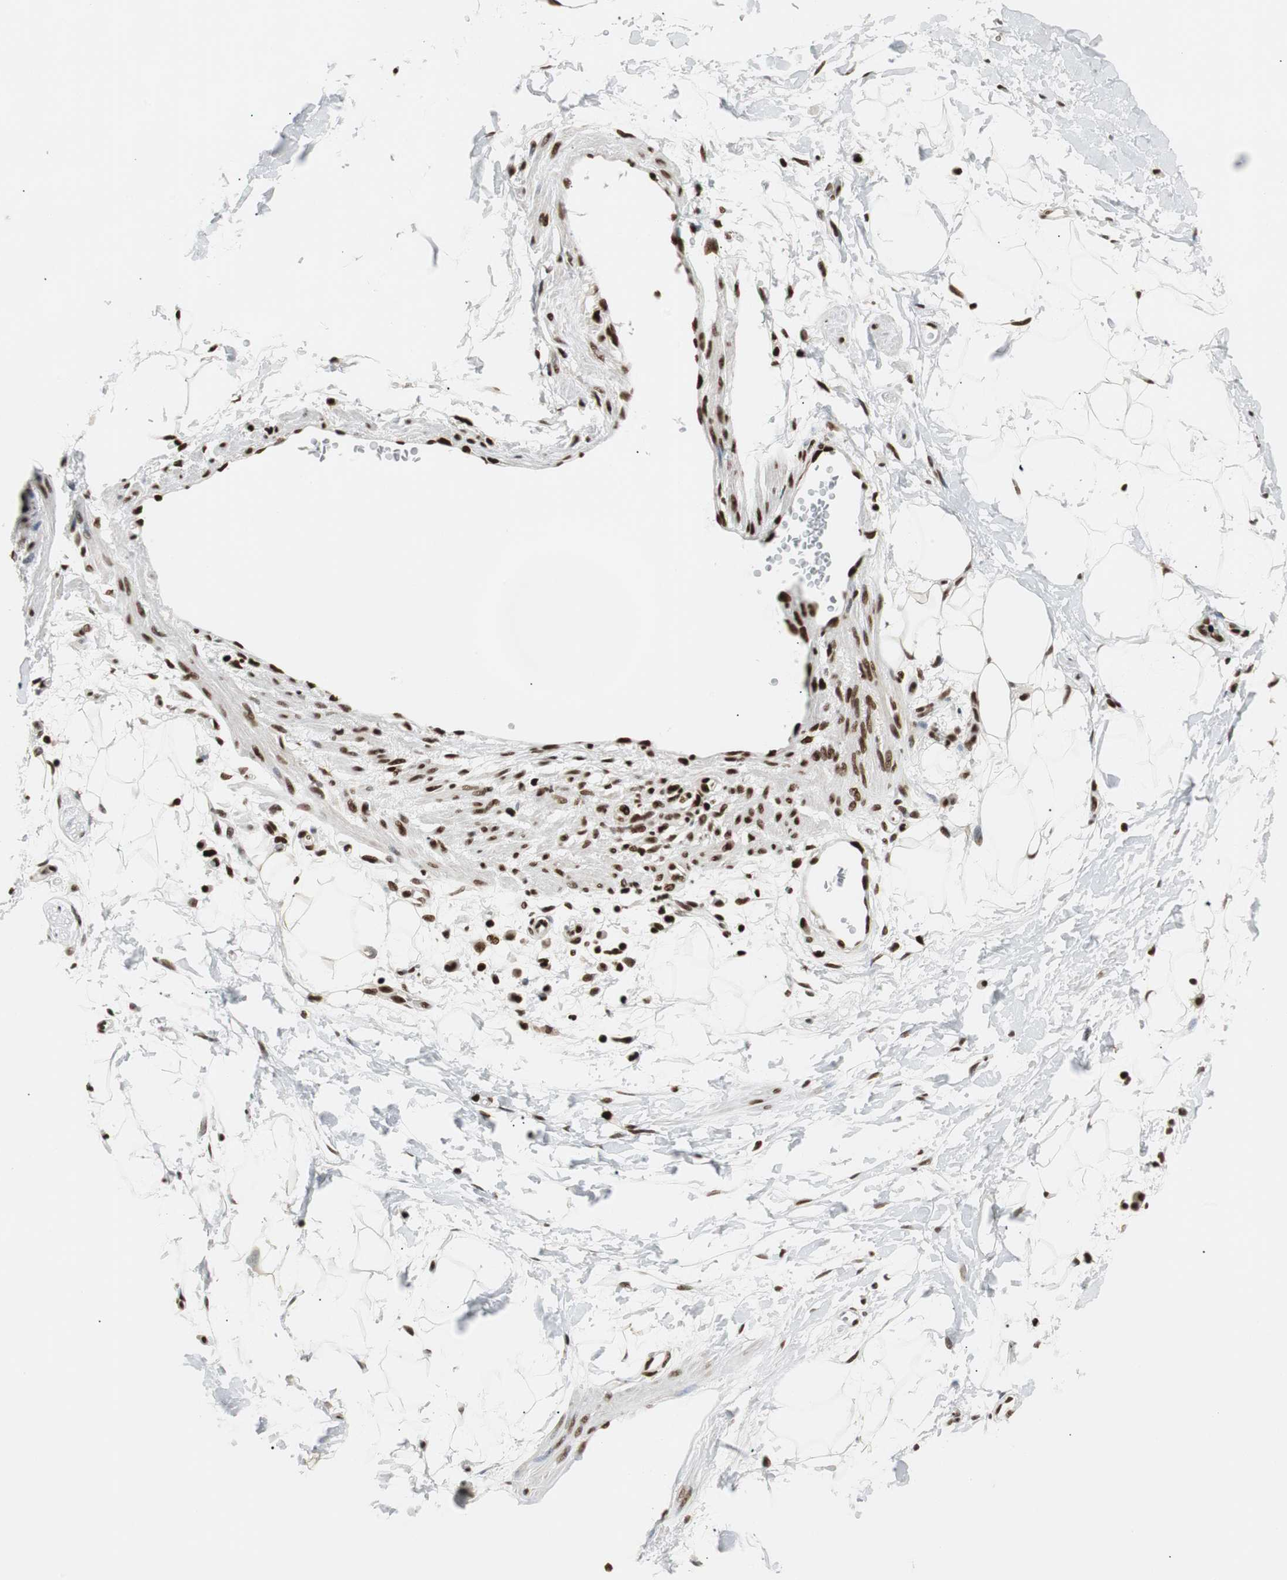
{"staining": {"intensity": "moderate", "quantity": ">75%", "location": "nuclear"}, "tissue": "adipose tissue", "cell_type": "Adipocytes", "image_type": "normal", "snomed": [{"axis": "morphology", "description": "Normal tissue, NOS"}, {"axis": "topography", "description": "Soft tissue"}], "caption": "A medium amount of moderate nuclear positivity is seen in approximately >75% of adipocytes in unremarkable adipose tissue.", "gene": "MTA2", "patient": {"sex": "male", "age": 72}}